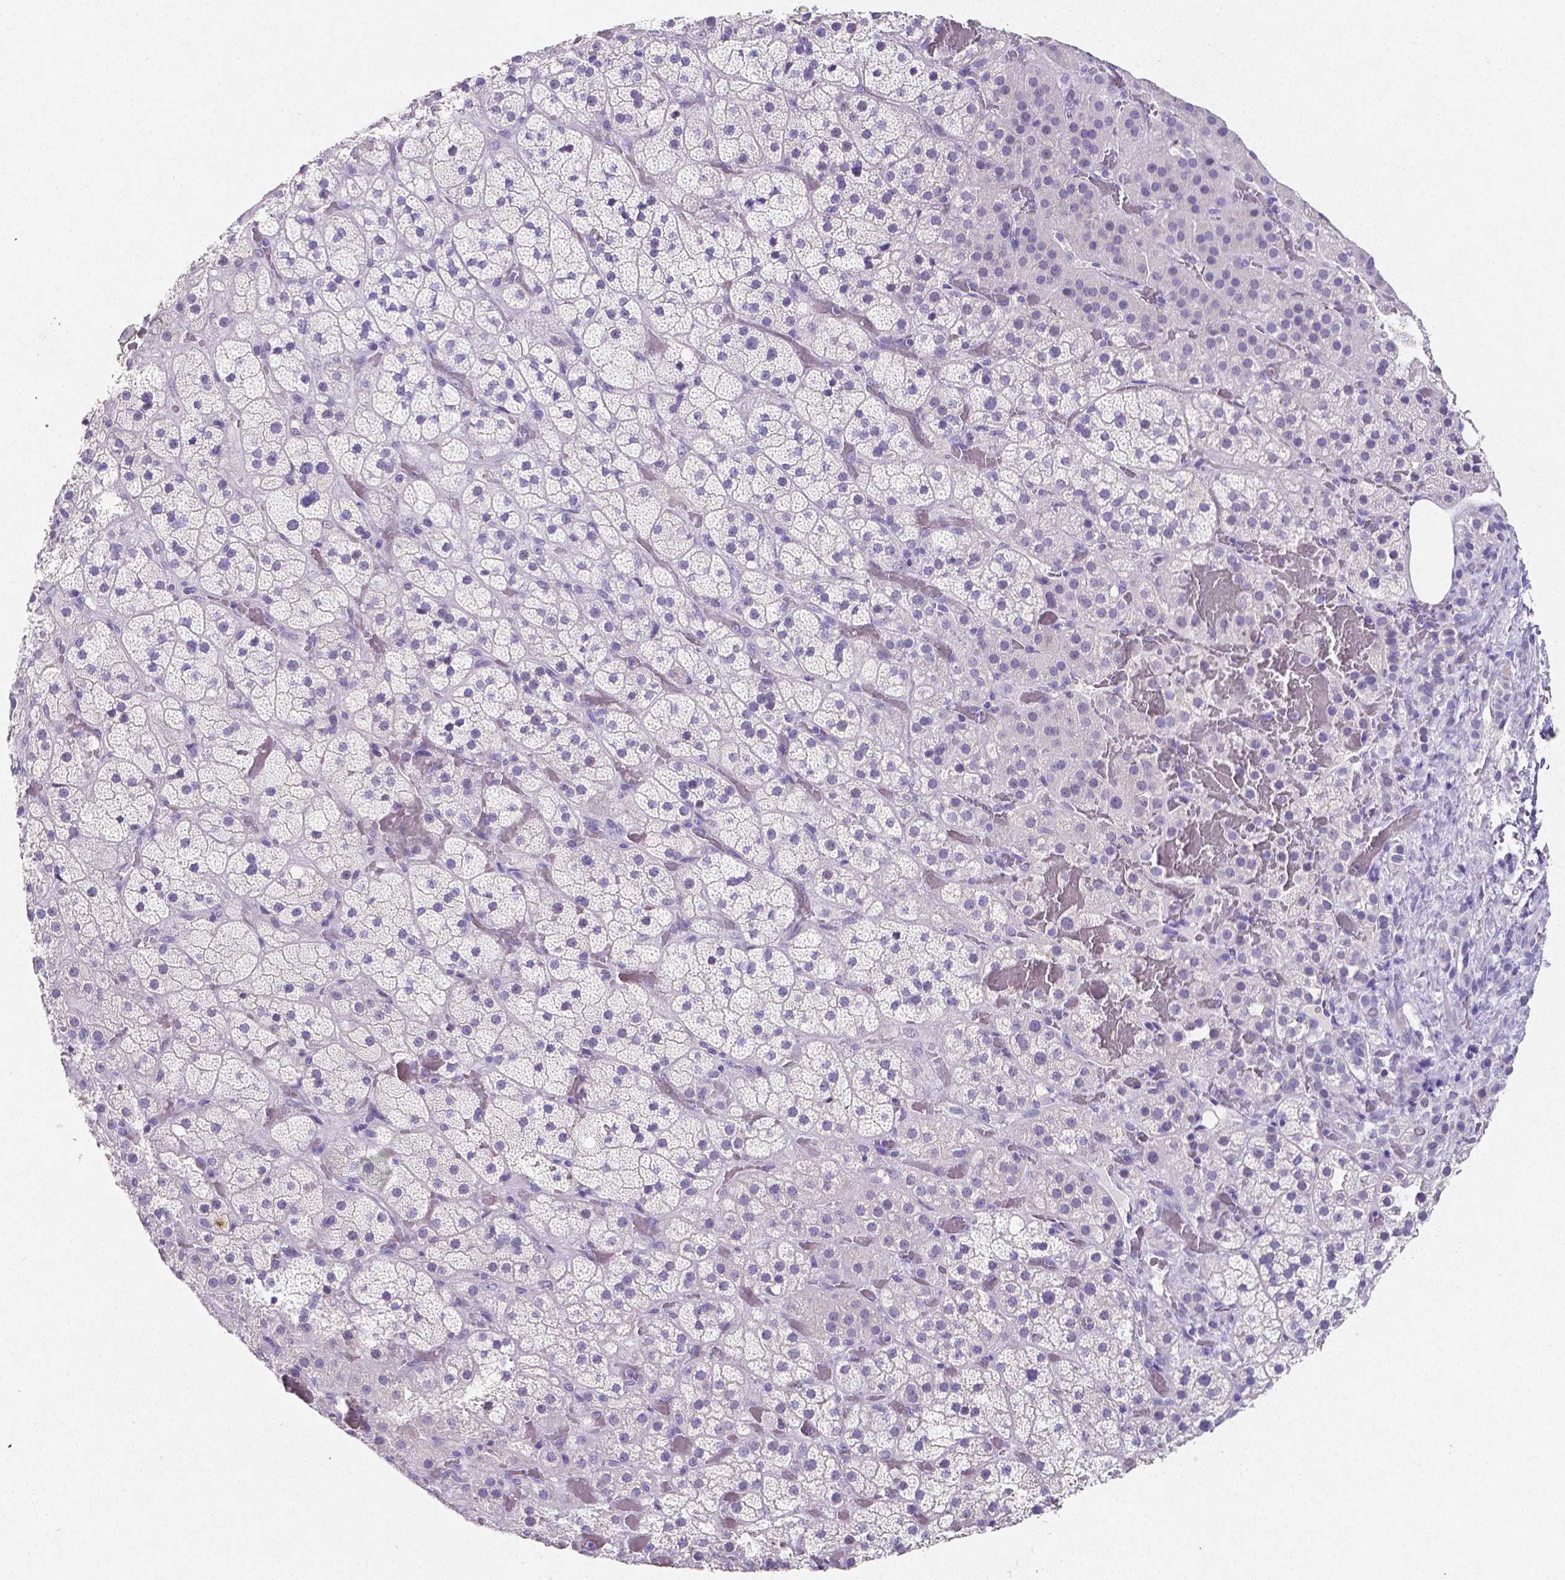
{"staining": {"intensity": "negative", "quantity": "none", "location": "none"}, "tissue": "adrenal gland", "cell_type": "Glandular cells", "image_type": "normal", "snomed": [{"axis": "morphology", "description": "Normal tissue, NOS"}, {"axis": "topography", "description": "Adrenal gland"}], "caption": "Immunohistochemical staining of normal human adrenal gland demonstrates no significant staining in glandular cells. (DAB (3,3'-diaminobenzidine) immunohistochemistry with hematoxylin counter stain).", "gene": "SATB2", "patient": {"sex": "male", "age": 57}}